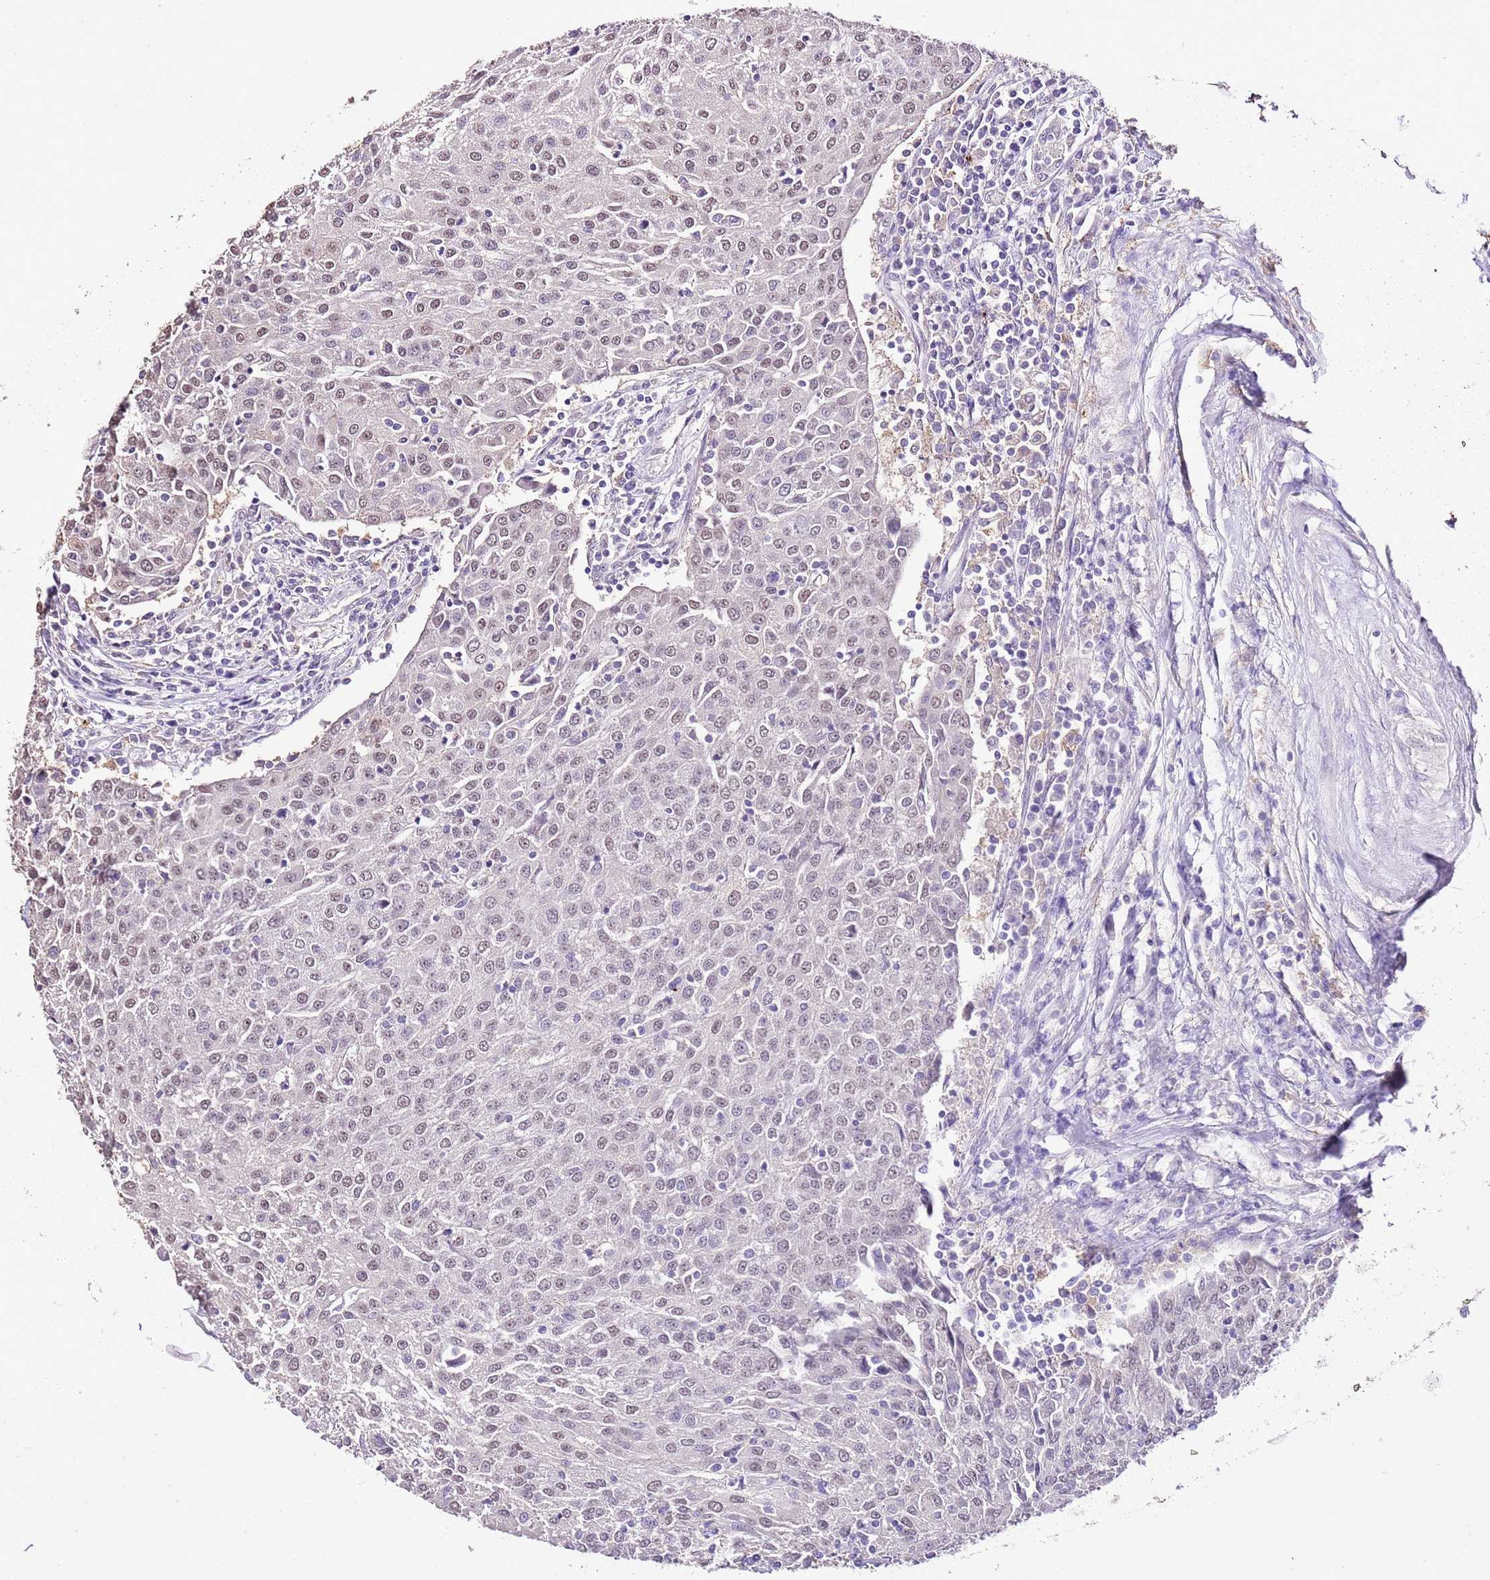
{"staining": {"intensity": "weak", "quantity": ">75%", "location": "nuclear"}, "tissue": "urothelial cancer", "cell_type": "Tumor cells", "image_type": "cancer", "snomed": [{"axis": "morphology", "description": "Urothelial carcinoma, High grade"}, {"axis": "topography", "description": "Urinary bladder"}], "caption": "This micrograph exhibits high-grade urothelial carcinoma stained with IHC to label a protein in brown. The nuclear of tumor cells show weak positivity for the protein. Nuclei are counter-stained blue.", "gene": "IZUMO4", "patient": {"sex": "female", "age": 85}}